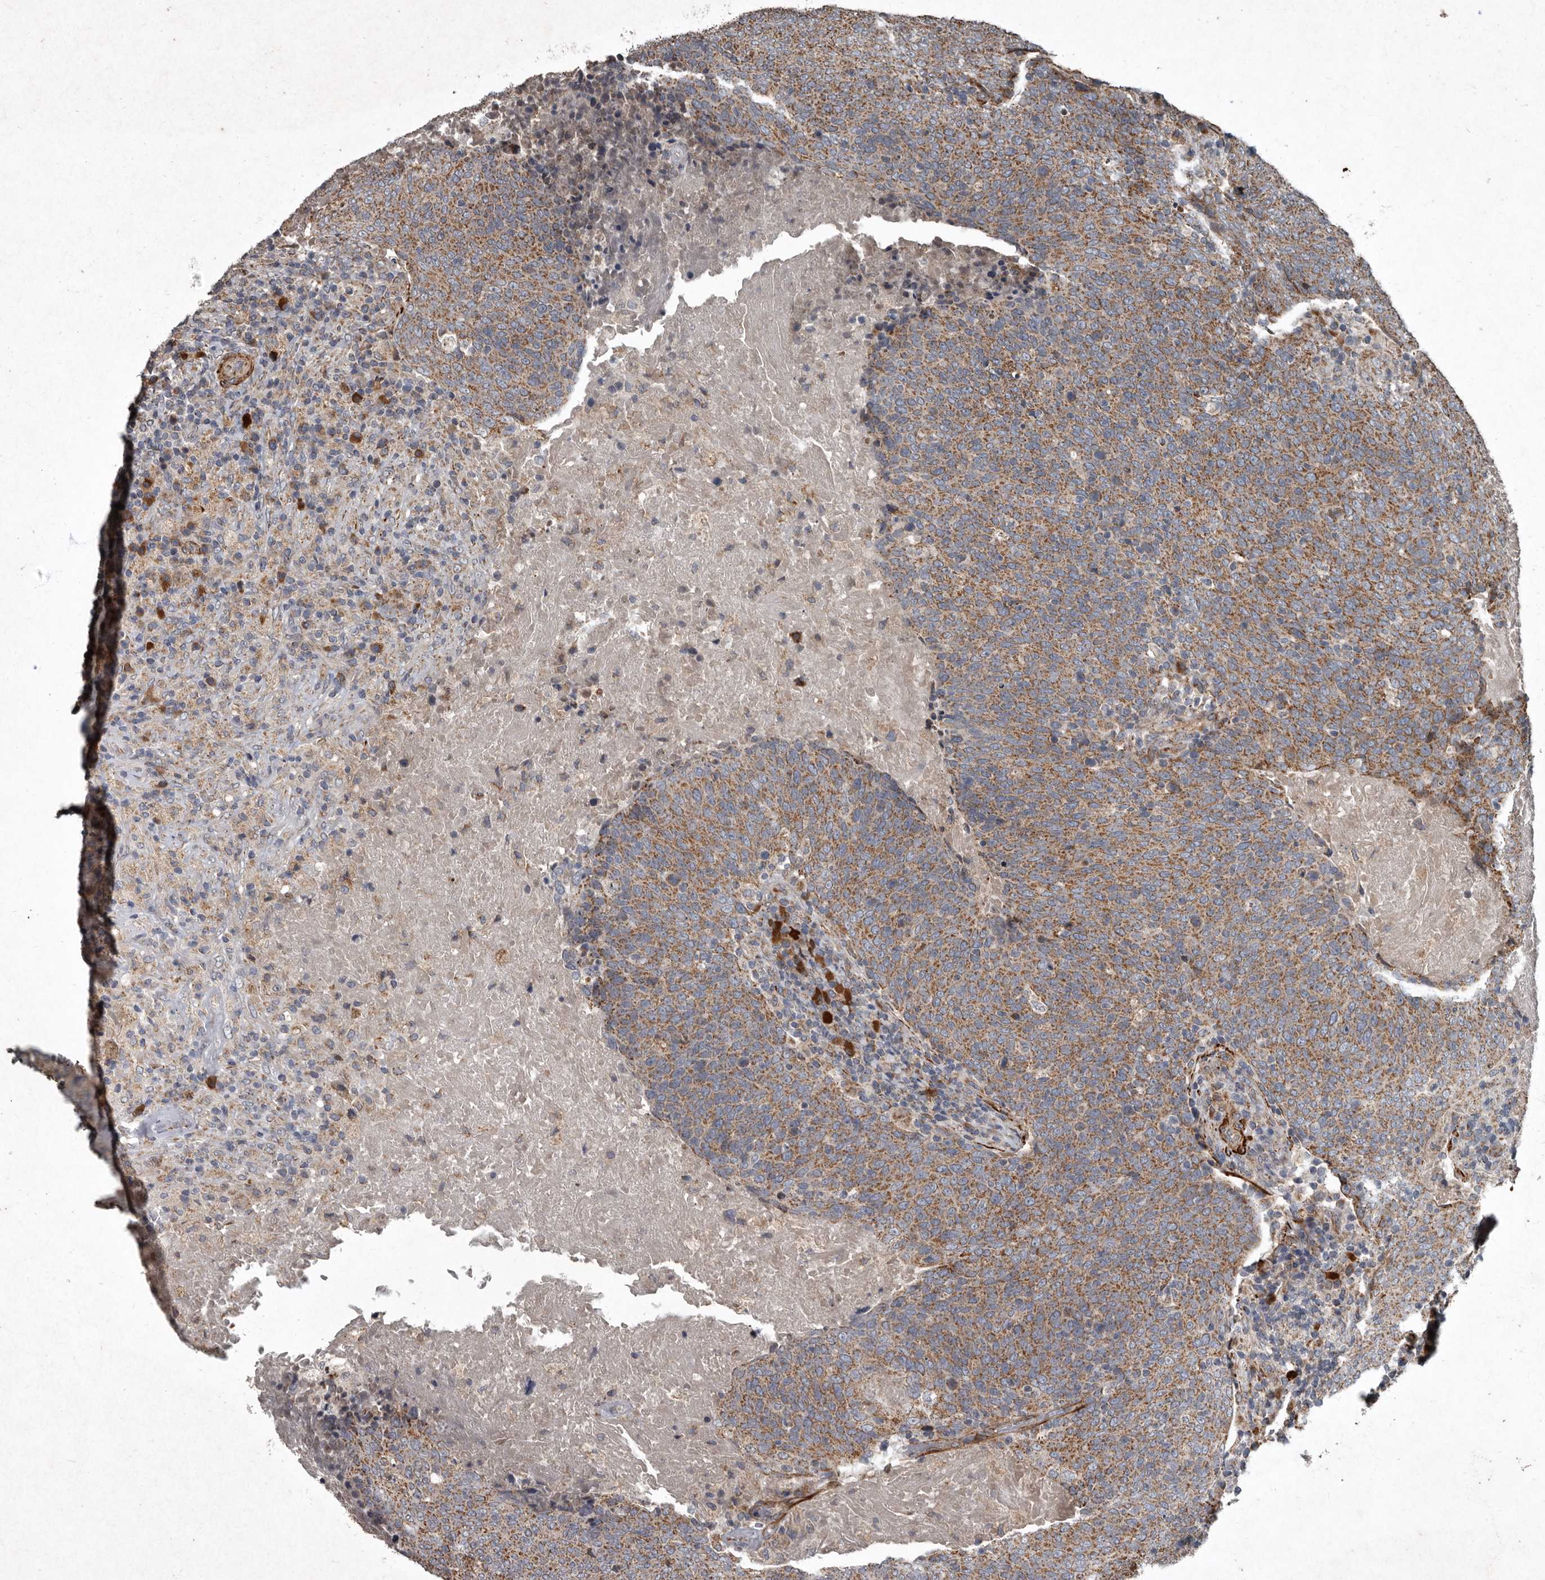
{"staining": {"intensity": "moderate", "quantity": ">75%", "location": "cytoplasmic/membranous"}, "tissue": "head and neck cancer", "cell_type": "Tumor cells", "image_type": "cancer", "snomed": [{"axis": "morphology", "description": "Squamous cell carcinoma, NOS"}, {"axis": "morphology", "description": "Squamous cell carcinoma, metastatic, NOS"}, {"axis": "topography", "description": "Lymph node"}, {"axis": "topography", "description": "Head-Neck"}], "caption": "The image shows a brown stain indicating the presence of a protein in the cytoplasmic/membranous of tumor cells in head and neck cancer.", "gene": "MRPS15", "patient": {"sex": "male", "age": 62}}